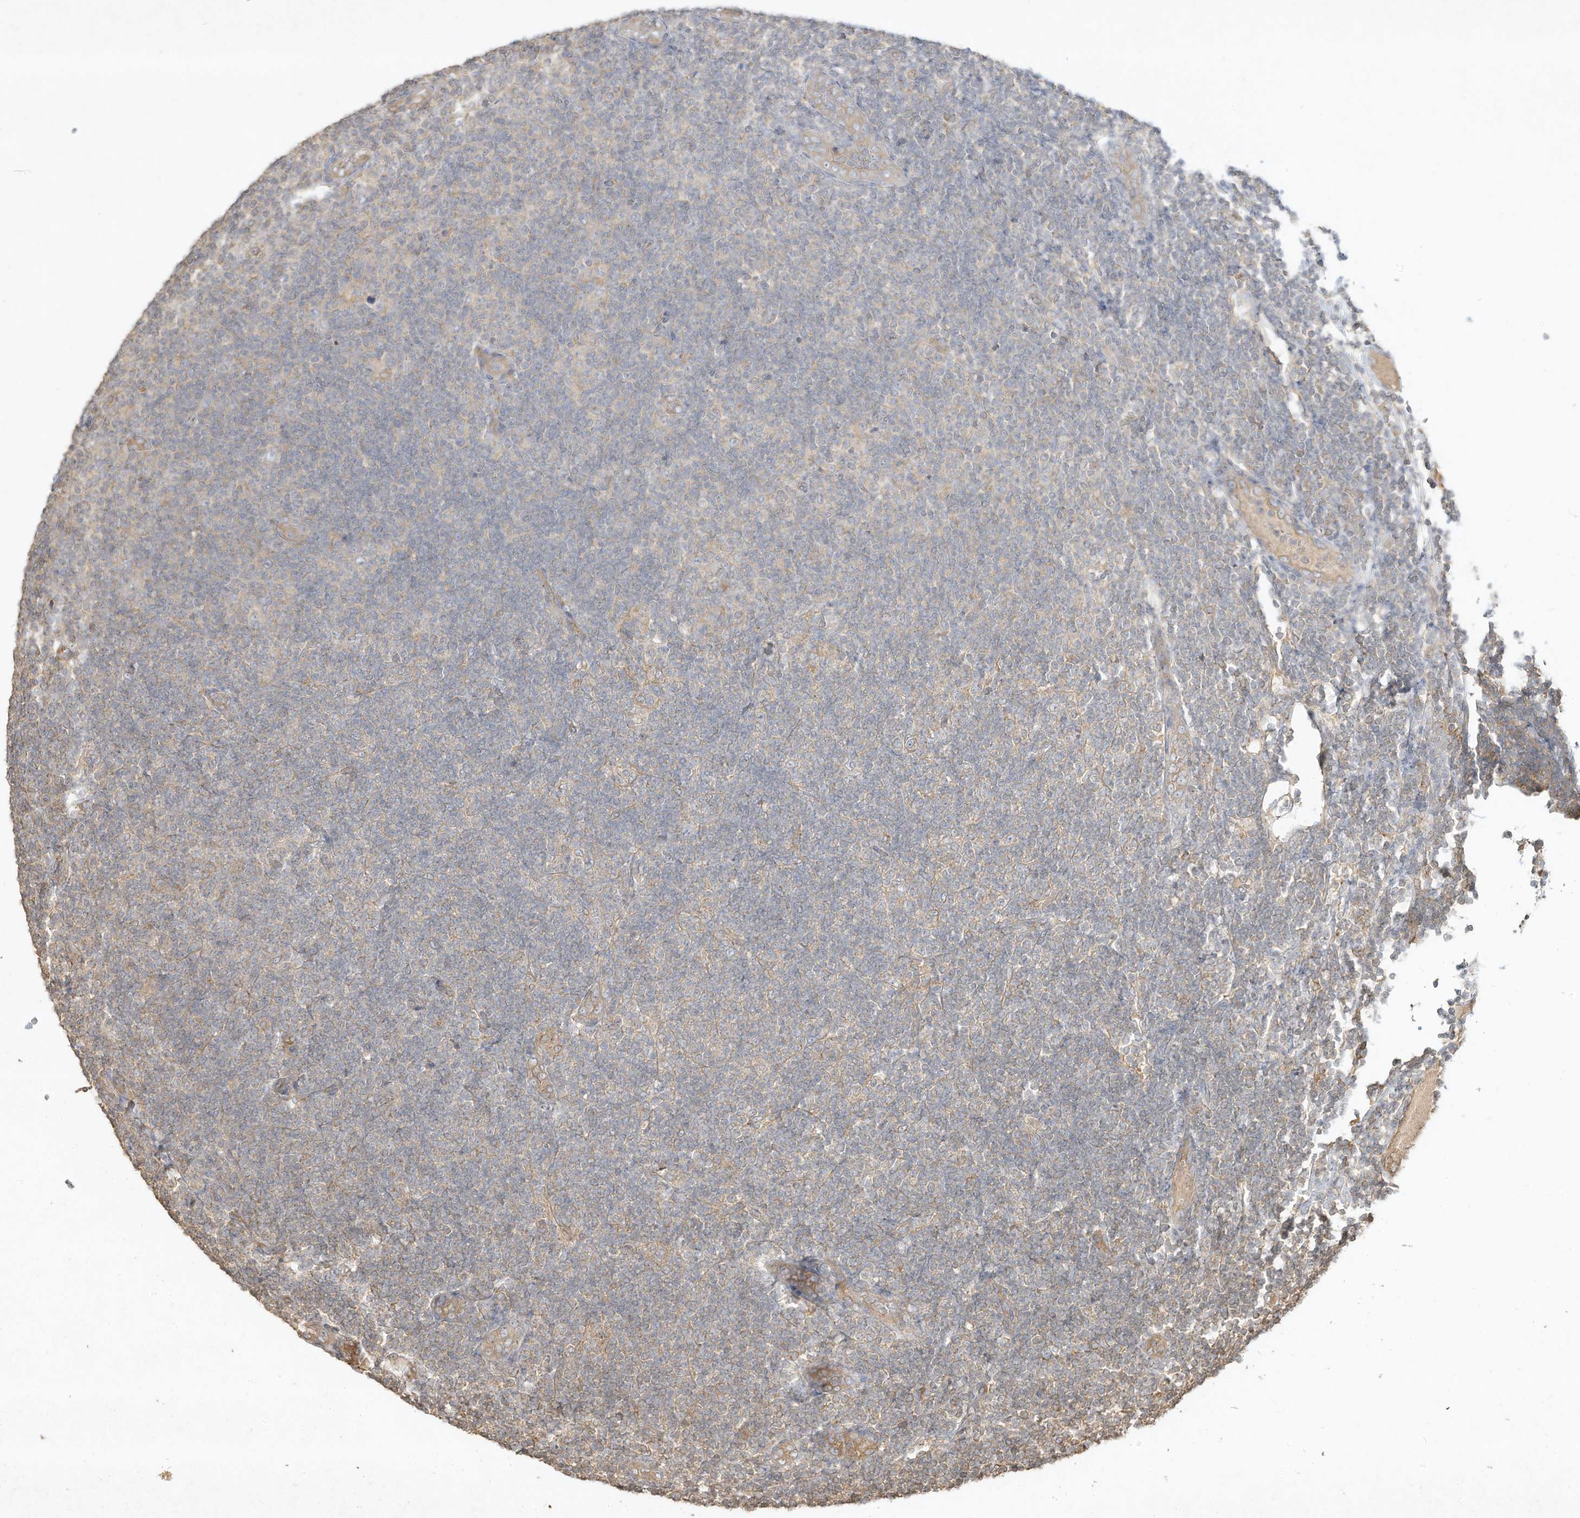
{"staining": {"intensity": "negative", "quantity": "none", "location": "none"}, "tissue": "lymphoma", "cell_type": "Tumor cells", "image_type": "cancer", "snomed": [{"axis": "morphology", "description": "Malignant lymphoma, non-Hodgkin's type, Low grade"}, {"axis": "topography", "description": "Lymph node"}], "caption": "IHC of lymphoma exhibits no positivity in tumor cells.", "gene": "DYNC1I2", "patient": {"sex": "male", "age": 83}}